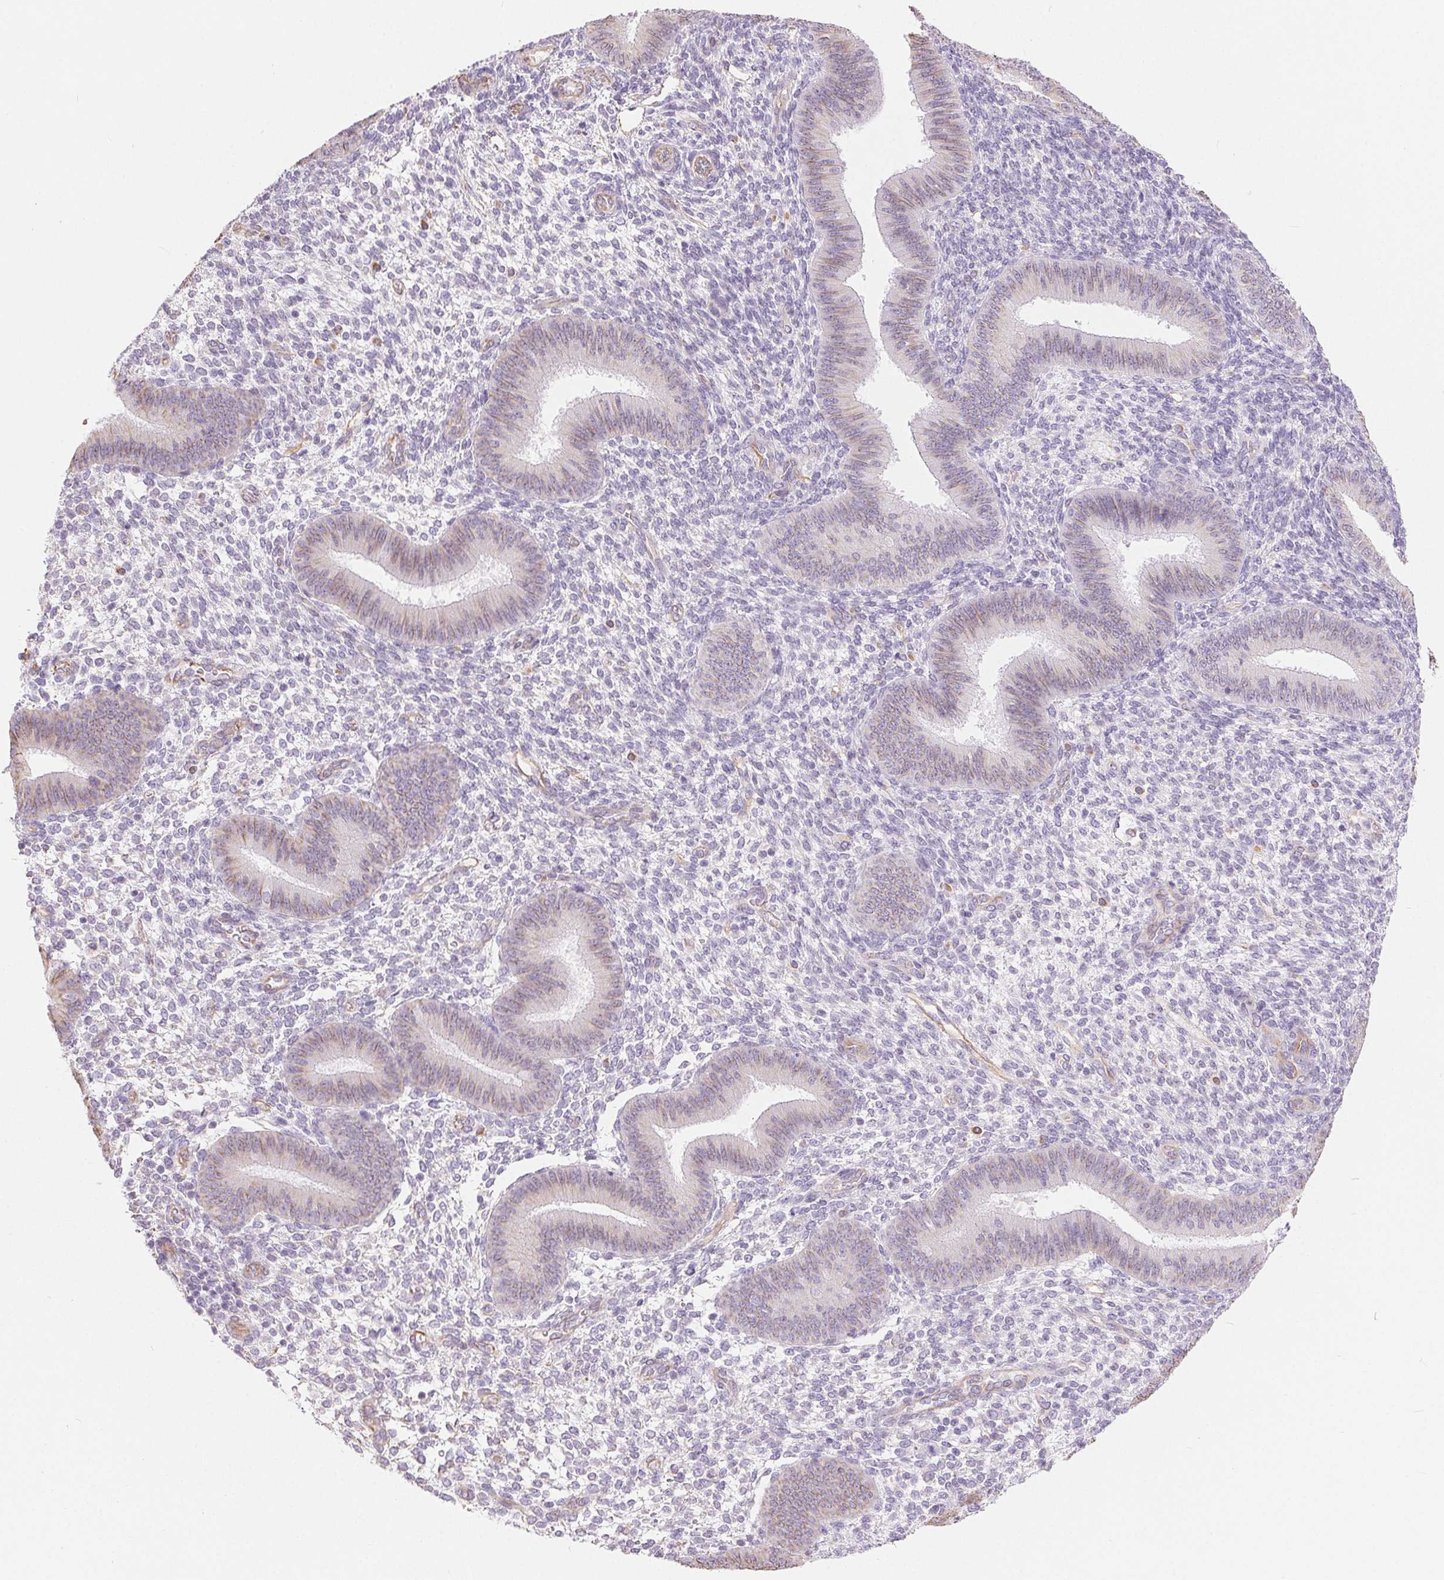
{"staining": {"intensity": "negative", "quantity": "none", "location": "none"}, "tissue": "endometrium", "cell_type": "Cells in endometrial stroma", "image_type": "normal", "snomed": [{"axis": "morphology", "description": "Normal tissue, NOS"}, {"axis": "topography", "description": "Endometrium"}], "caption": "The immunohistochemistry image has no significant staining in cells in endometrial stroma of endometrium. (DAB (3,3'-diaminobenzidine) IHC with hematoxylin counter stain).", "gene": "GFAP", "patient": {"sex": "female", "age": 39}}